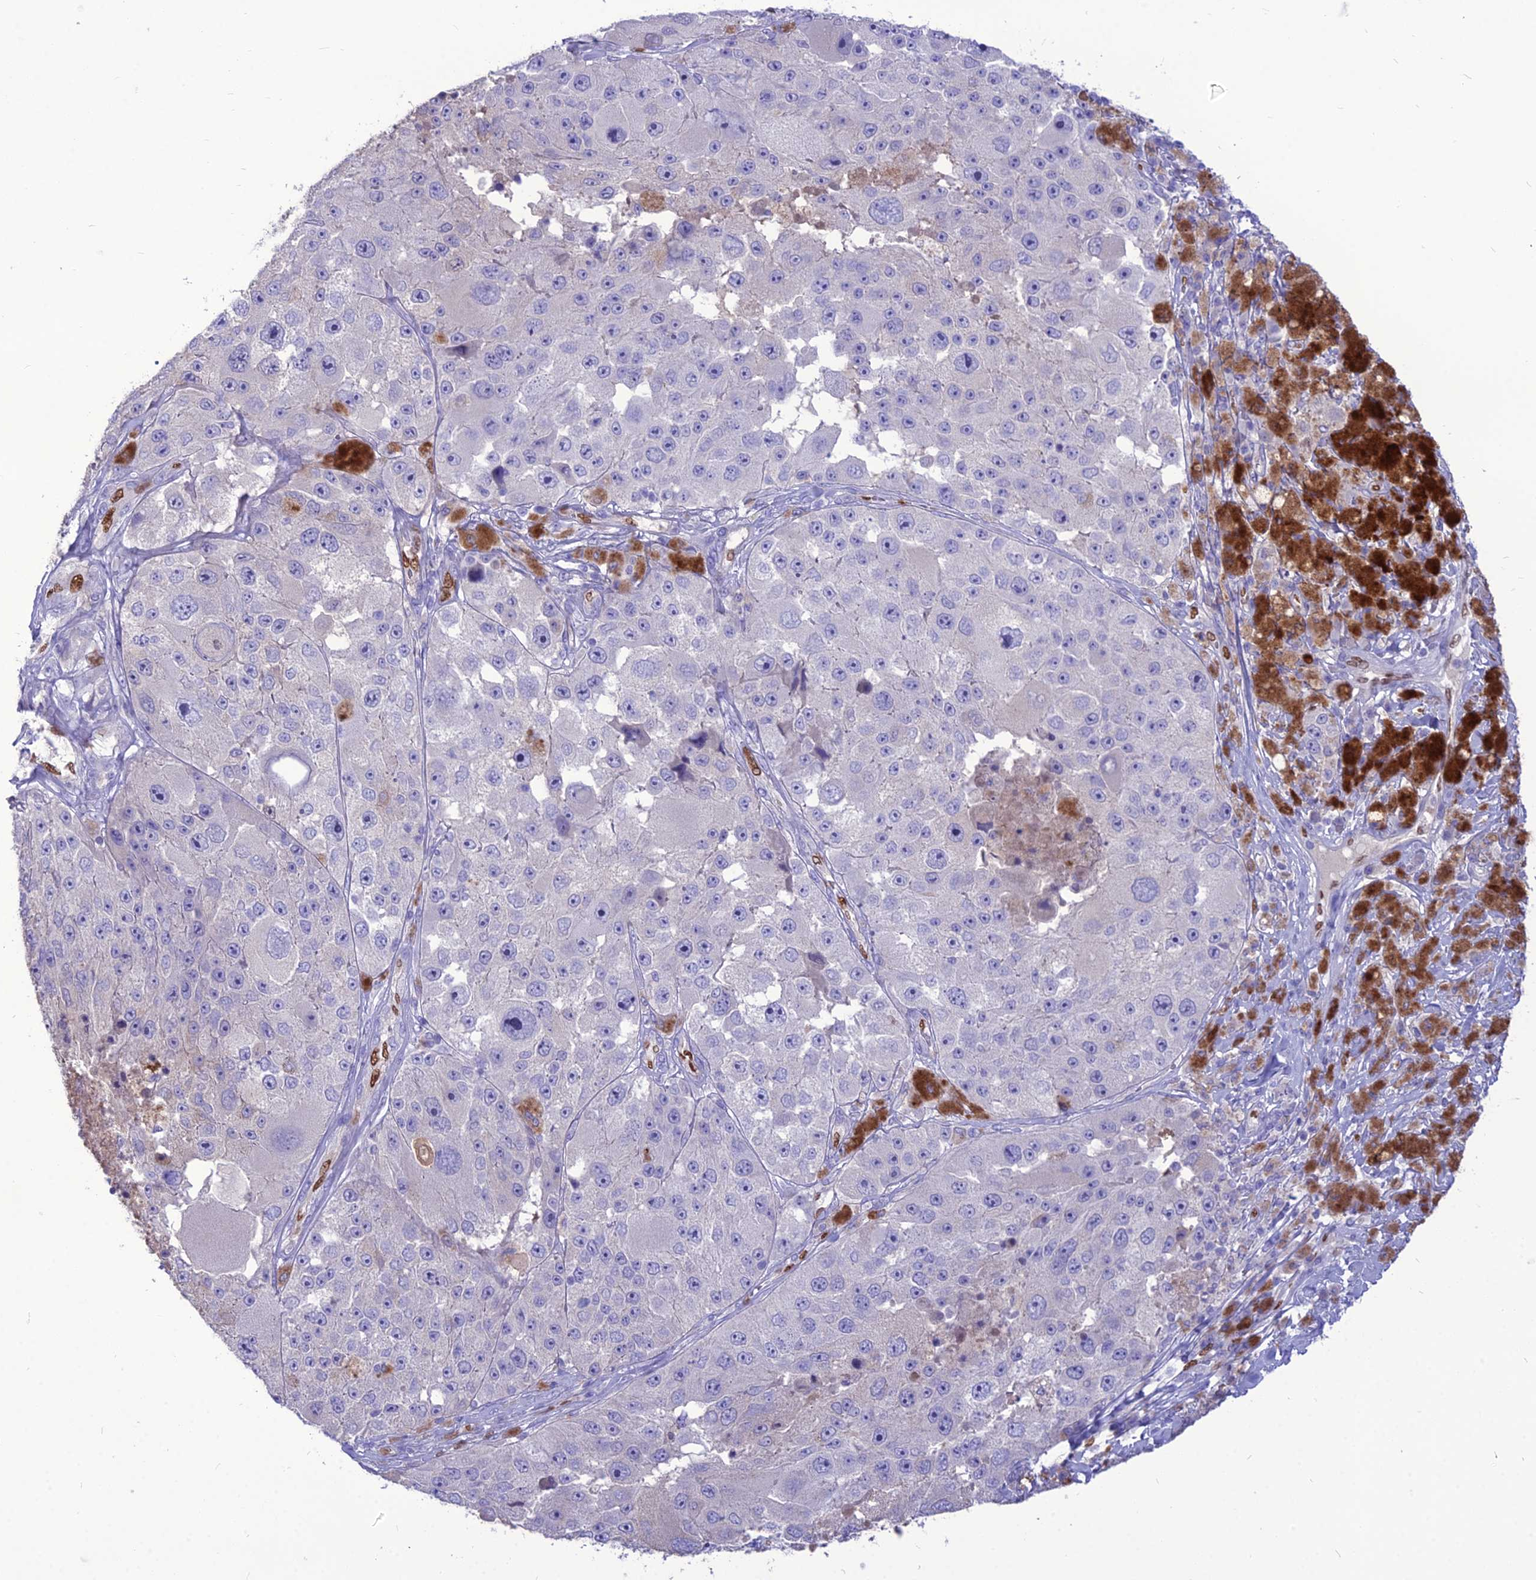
{"staining": {"intensity": "negative", "quantity": "none", "location": "none"}, "tissue": "melanoma", "cell_type": "Tumor cells", "image_type": "cancer", "snomed": [{"axis": "morphology", "description": "Malignant melanoma, Metastatic site"}, {"axis": "topography", "description": "Lymph node"}], "caption": "An image of human malignant melanoma (metastatic site) is negative for staining in tumor cells.", "gene": "NOVA2", "patient": {"sex": "male", "age": 62}}